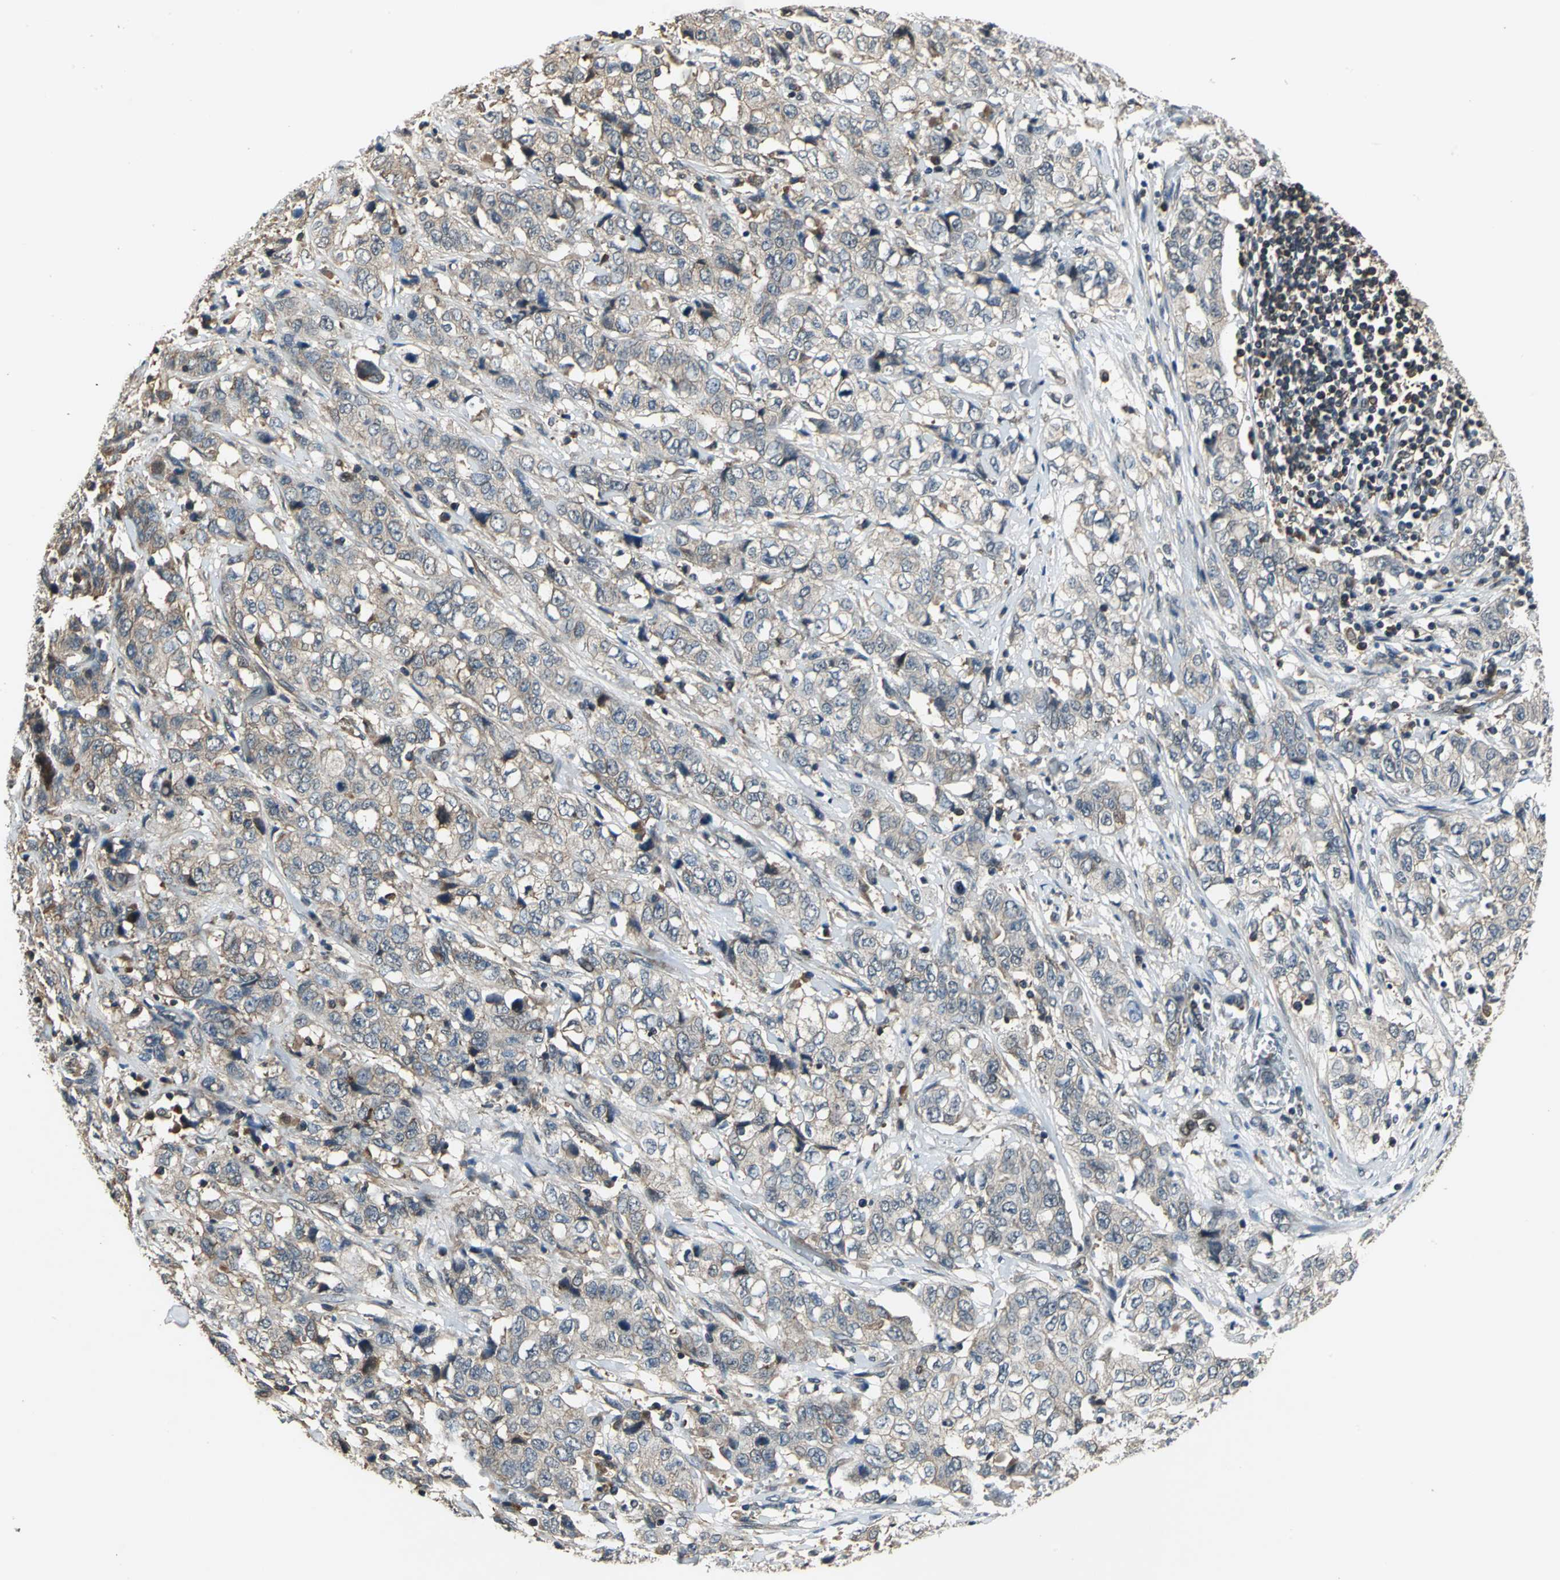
{"staining": {"intensity": "weak", "quantity": ">75%", "location": "cytoplasmic/membranous"}, "tissue": "stomach cancer", "cell_type": "Tumor cells", "image_type": "cancer", "snomed": [{"axis": "morphology", "description": "Adenocarcinoma, NOS"}, {"axis": "topography", "description": "Stomach"}], "caption": "Protein expression analysis of human adenocarcinoma (stomach) reveals weak cytoplasmic/membranous expression in approximately >75% of tumor cells. (DAB IHC, brown staining for protein, blue staining for nuclei).", "gene": "EIF2B2", "patient": {"sex": "male", "age": 48}}